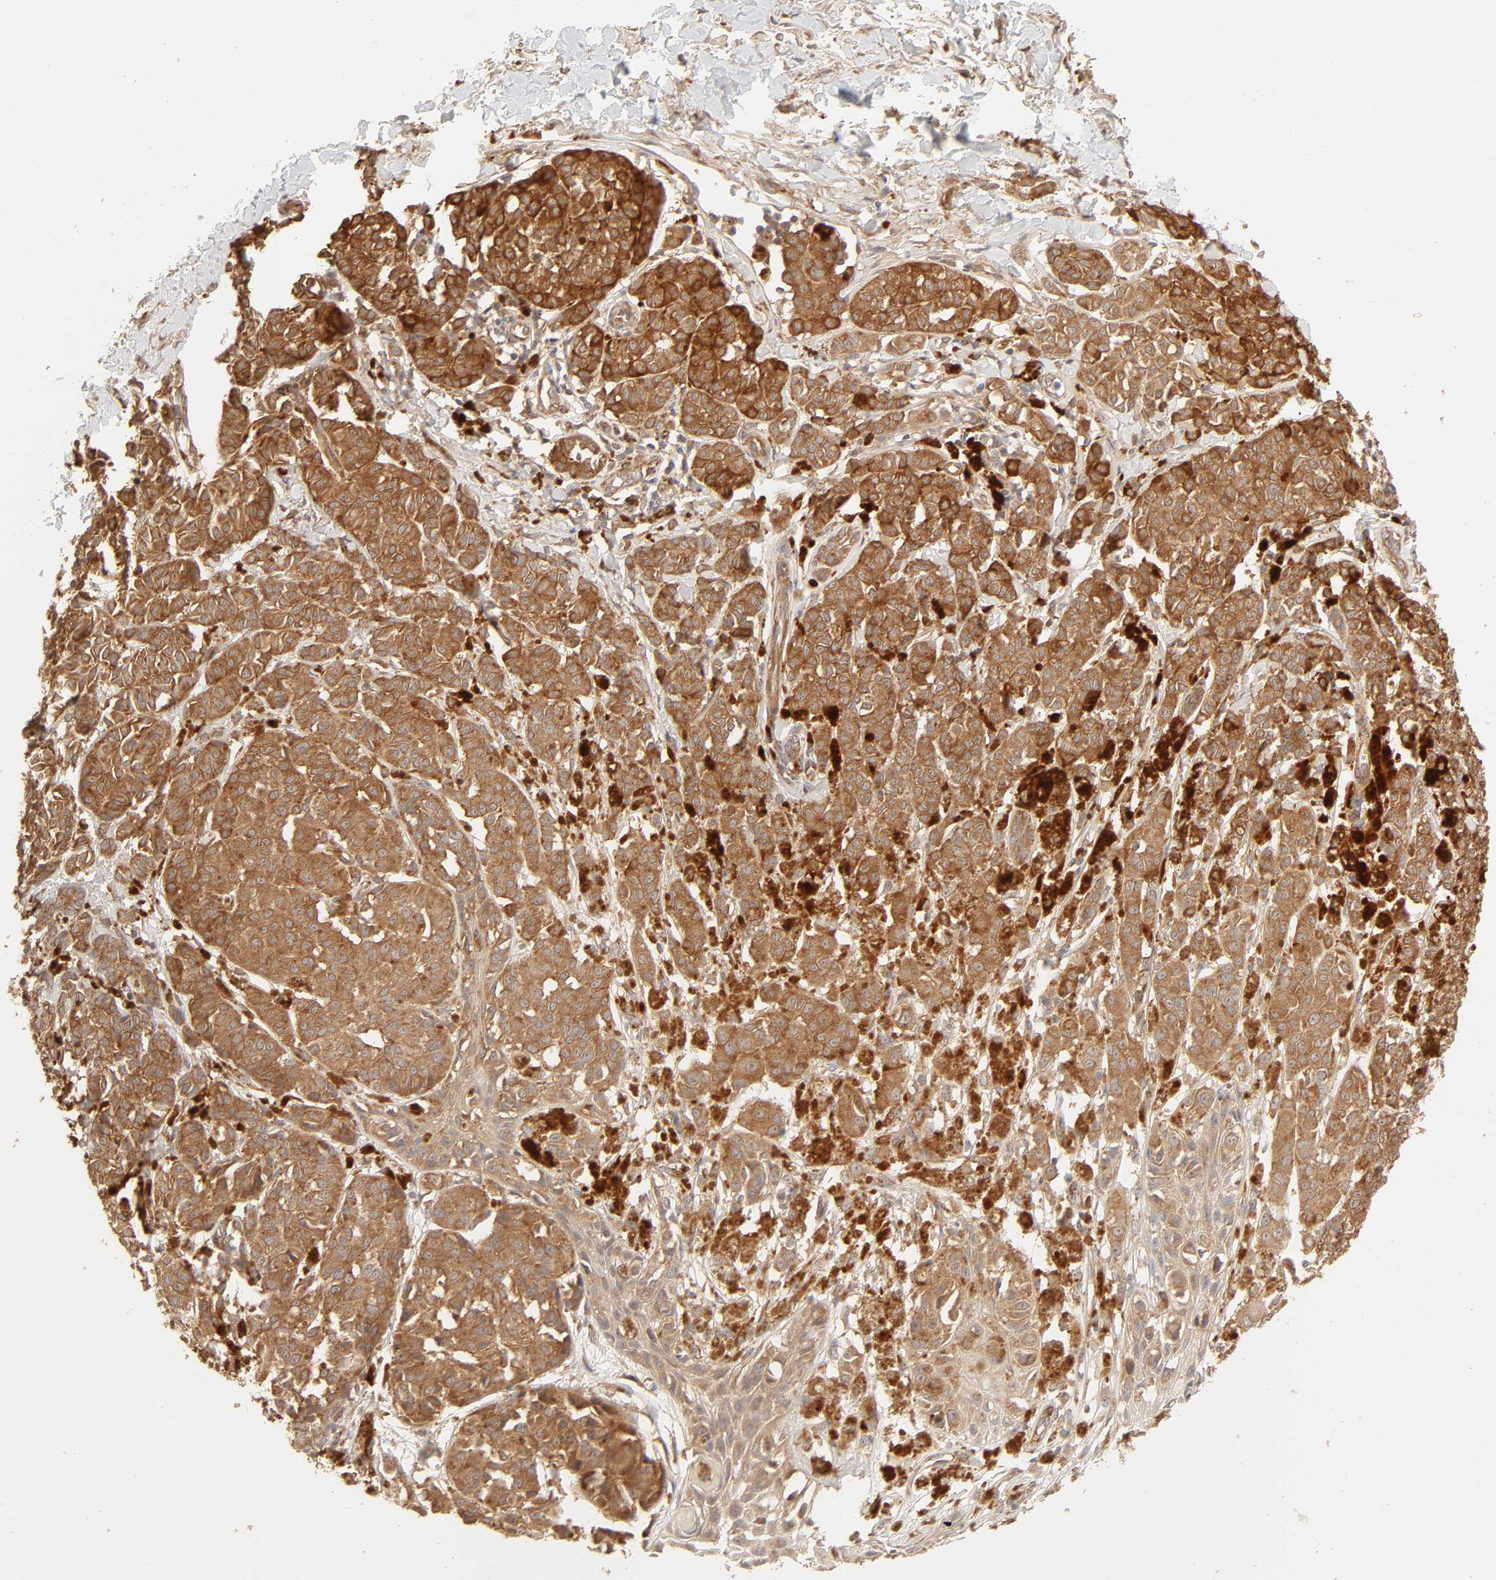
{"staining": {"intensity": "strong", "quantity": ">75%", "location": "cytoplasmic/membranous"}, "tissue": "melanoma", "cell_type": "Tumor cells", "image_type": "cancer", "snomed": [{"axis": "morphology", "description": "Malignant melanoma, NOS"}, {"axis": "topography", "description": "Skin"}], "caption": "IHC micrograph of neoplastic tissue: human malignant melanoma stained using immunohistochemistry displays high levels of strong protein expression localized specifically in the cytoplasmic/membranous of tumor cells, appearing as a cytoplasmic/membranous brown color.", "gene": "EPS8", "patient": {"sex": "male", "age": 76}}